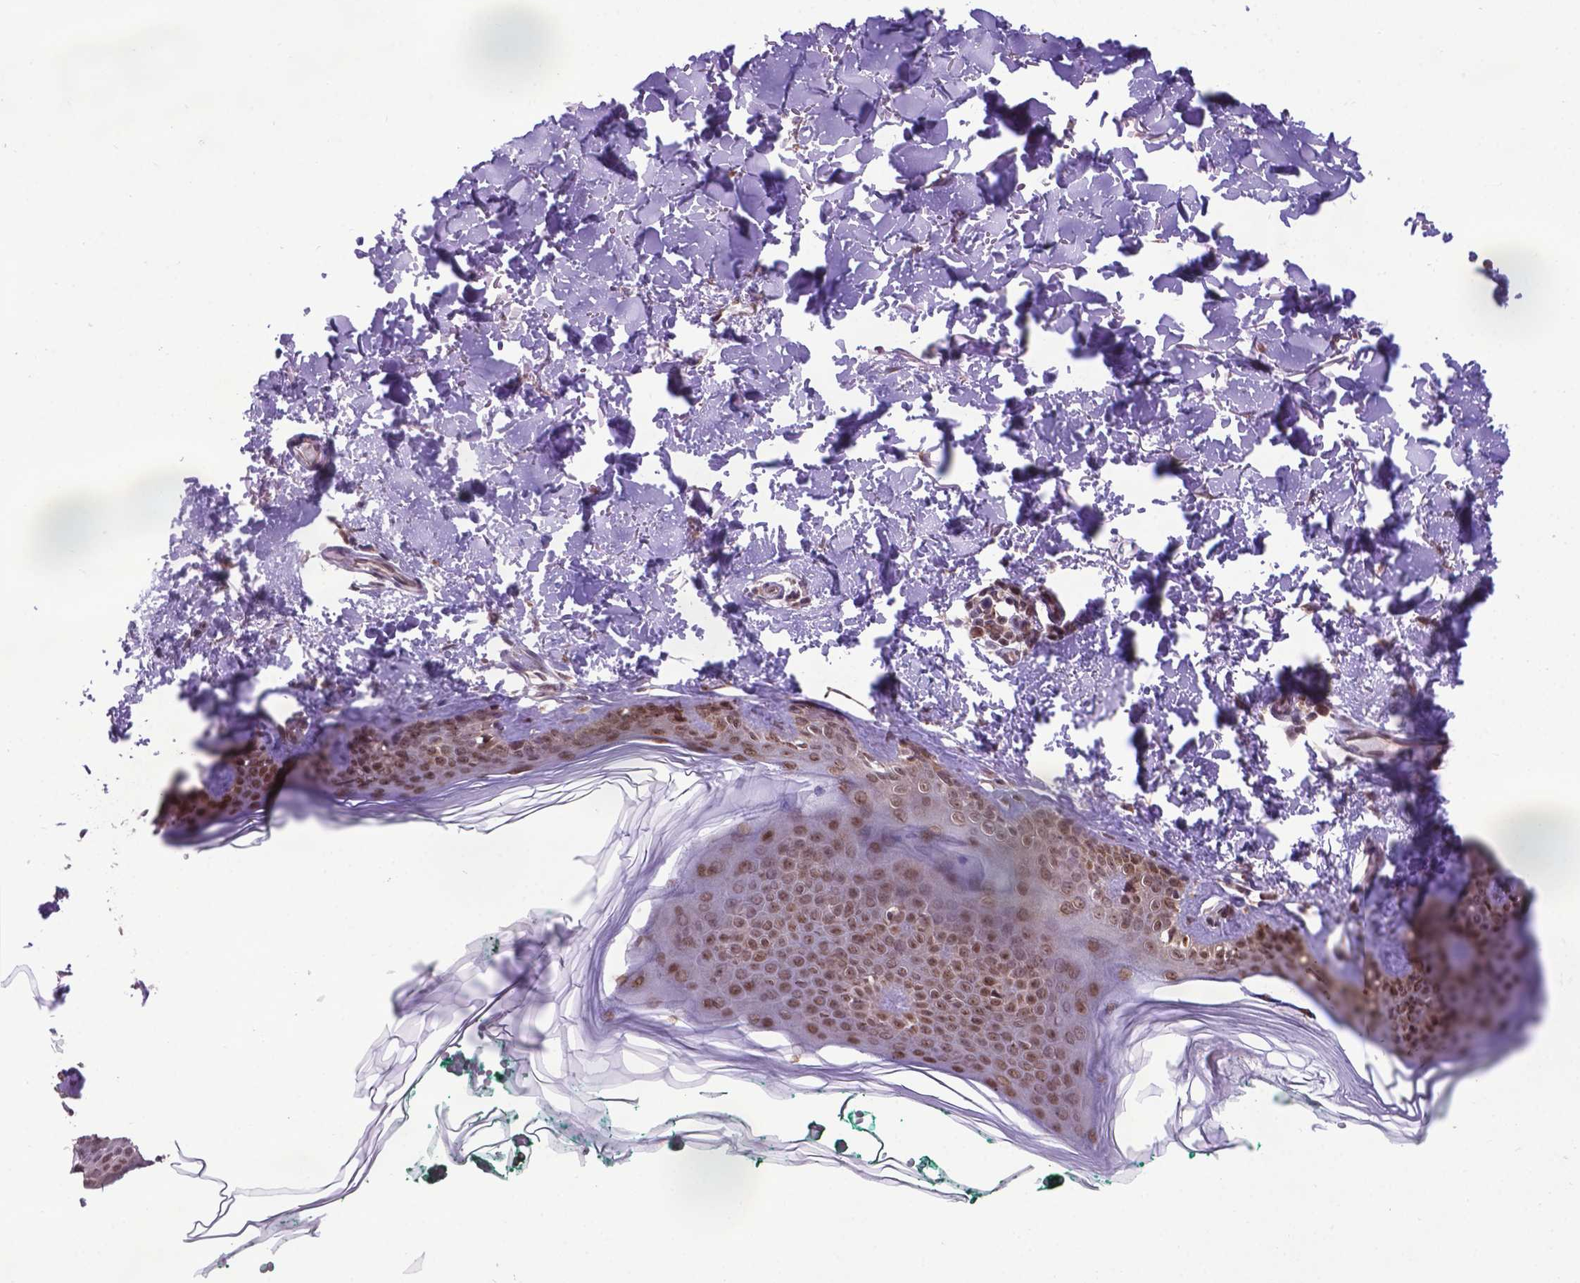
{"staining": {"intensity": "negative", "quantity": "none", "location": "none"}, "tissue": "skin", "cell_type": "Fibroblasts", "image_type": "normal", "snomed": [{"axis": "morphology", "description": "Normal tissue, NOS"}, {"axis": "topography", "description": "Skin"}, {"axis": "topography", "description": "Peripheral nerve tissue"}], "caption": "Skin stained for a protein using immunohistochemistry (IHC) exhibits no expression fibroblasts.", "gene": "ENSG00000269590", "patient": {"sex": "female", "age": 45}}